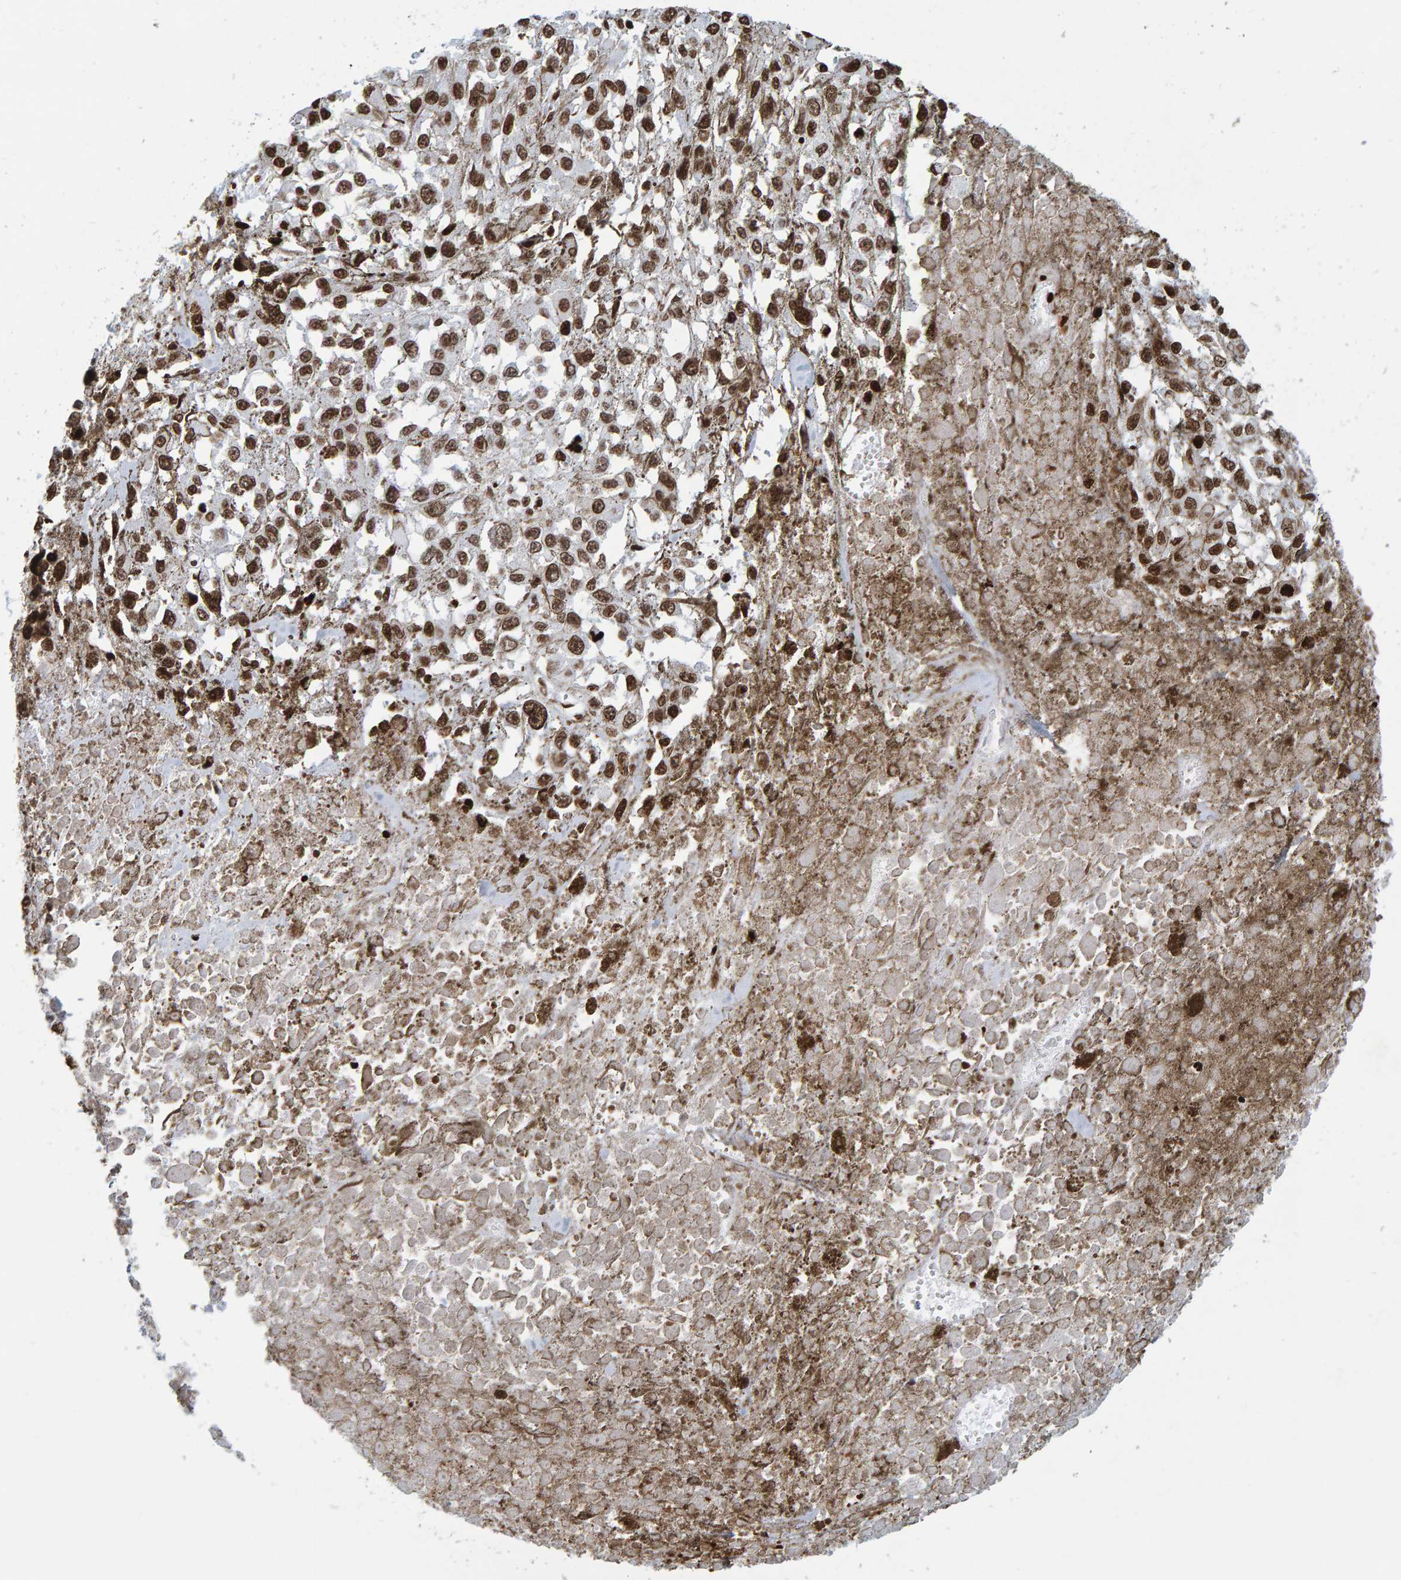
{"staining": {"intensity": "strong", "quantity": ">75%", "location": "nuclear"}, "tissue": "melanoma", "cell_type": "Tumor cells", "image_type": "cancer", "snomed": [{"axis": "morphology", "description": "Malignant melanoma, Metastatic site"}, {"axis": "topography", "description": "Lymph node"}], "caption": "Immunohistochemistry of human melanoma exhibits high levels of strong nuclear expression in approximately >75% of tumor cells.", "gene": "BRF2", "patient": {"sex": "male", "age": 59}}